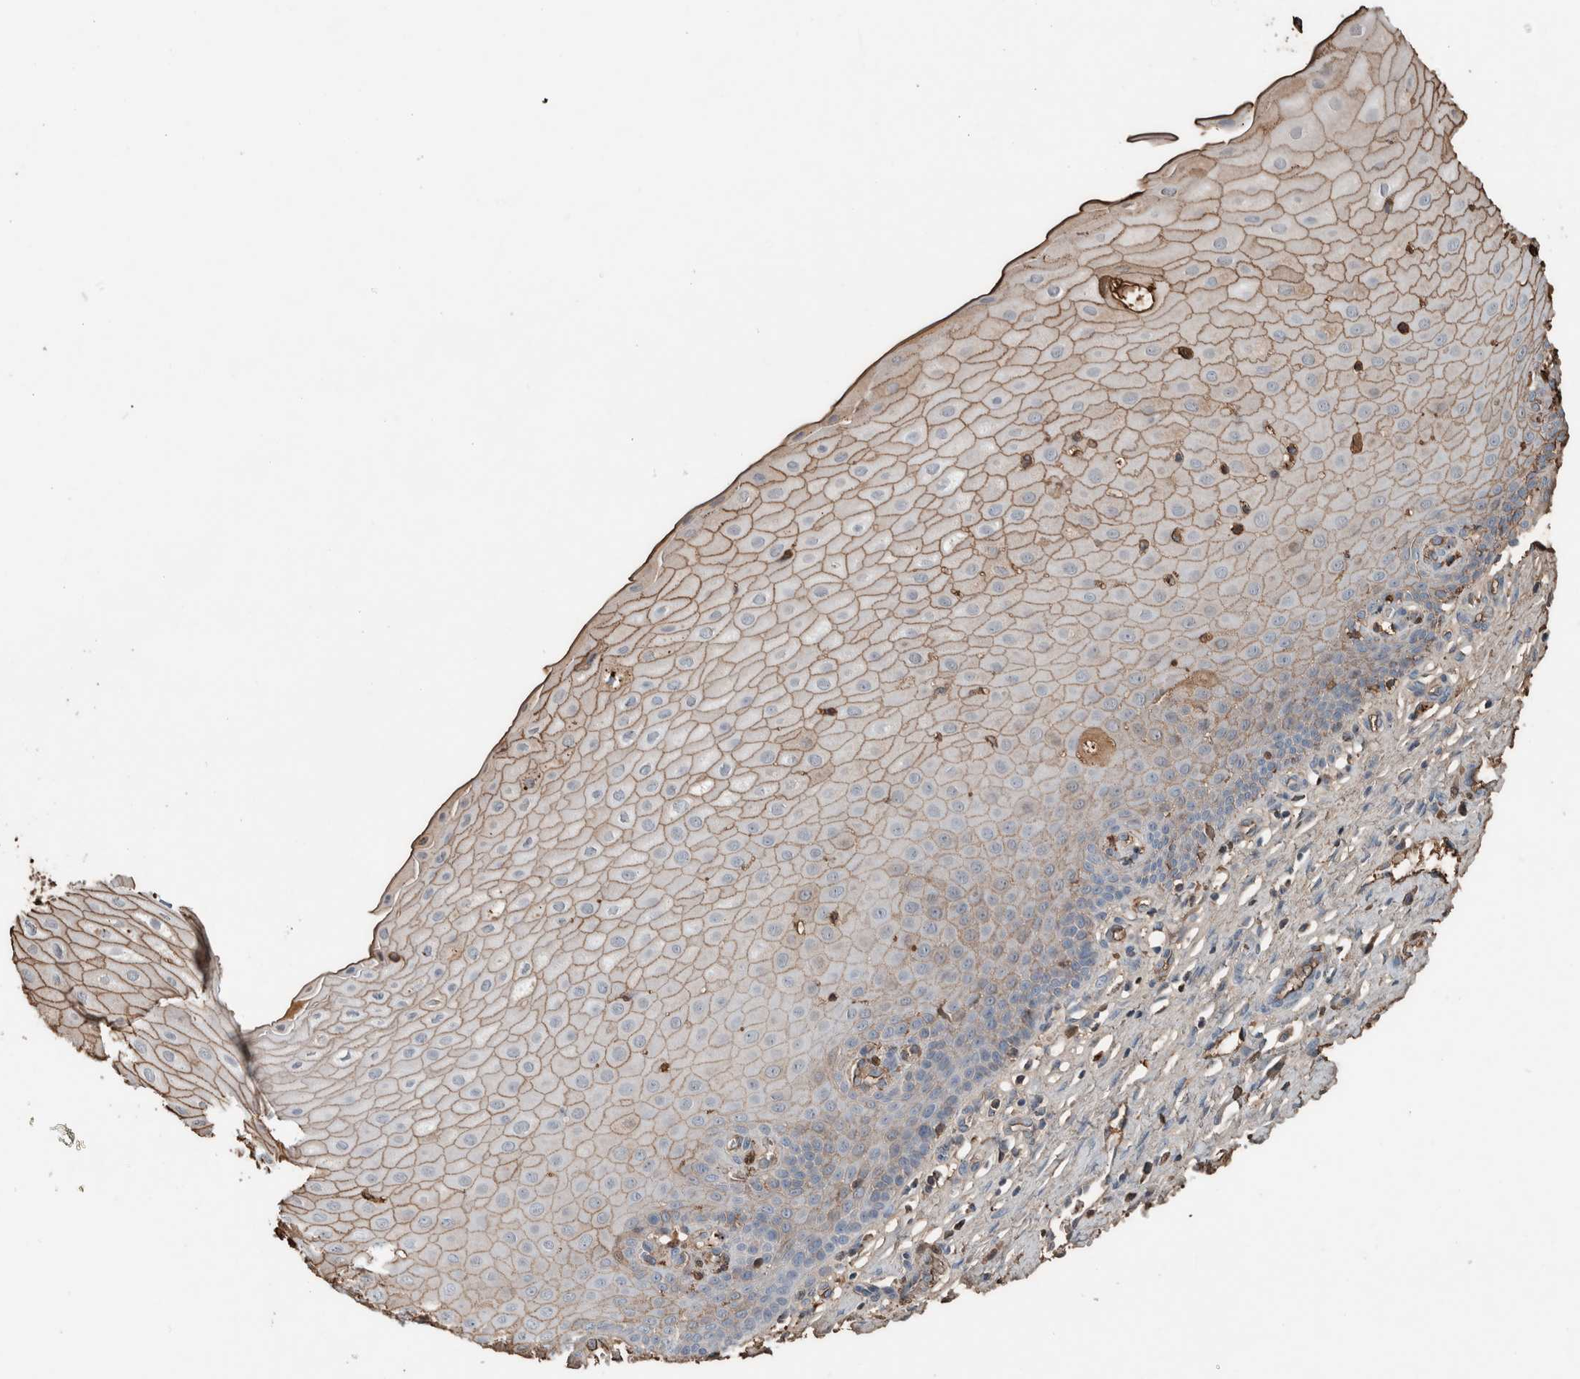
{"staining": {"intensity": "weak", "quantity": "25%-75%", "location": "cytoplasmic/membranous"}, "tissue": "cervix", "cell_type": "Glandular cells", "image_type": "normal", "snomed": [{"axis": "morphology", "description": "Normal tissue, NOS"}, {"axis": "topography", "description": "Cervix"}], "caption": "Glandular cells display low levels of weak cytoplasmic/membranous positivity in about 25%-75% of cells in normal cervix. (brown staining indicates protein expression, while blue staining denotes nuclei).", "gene": "USP34", "patient": {"sex": "female", "age": 55}}